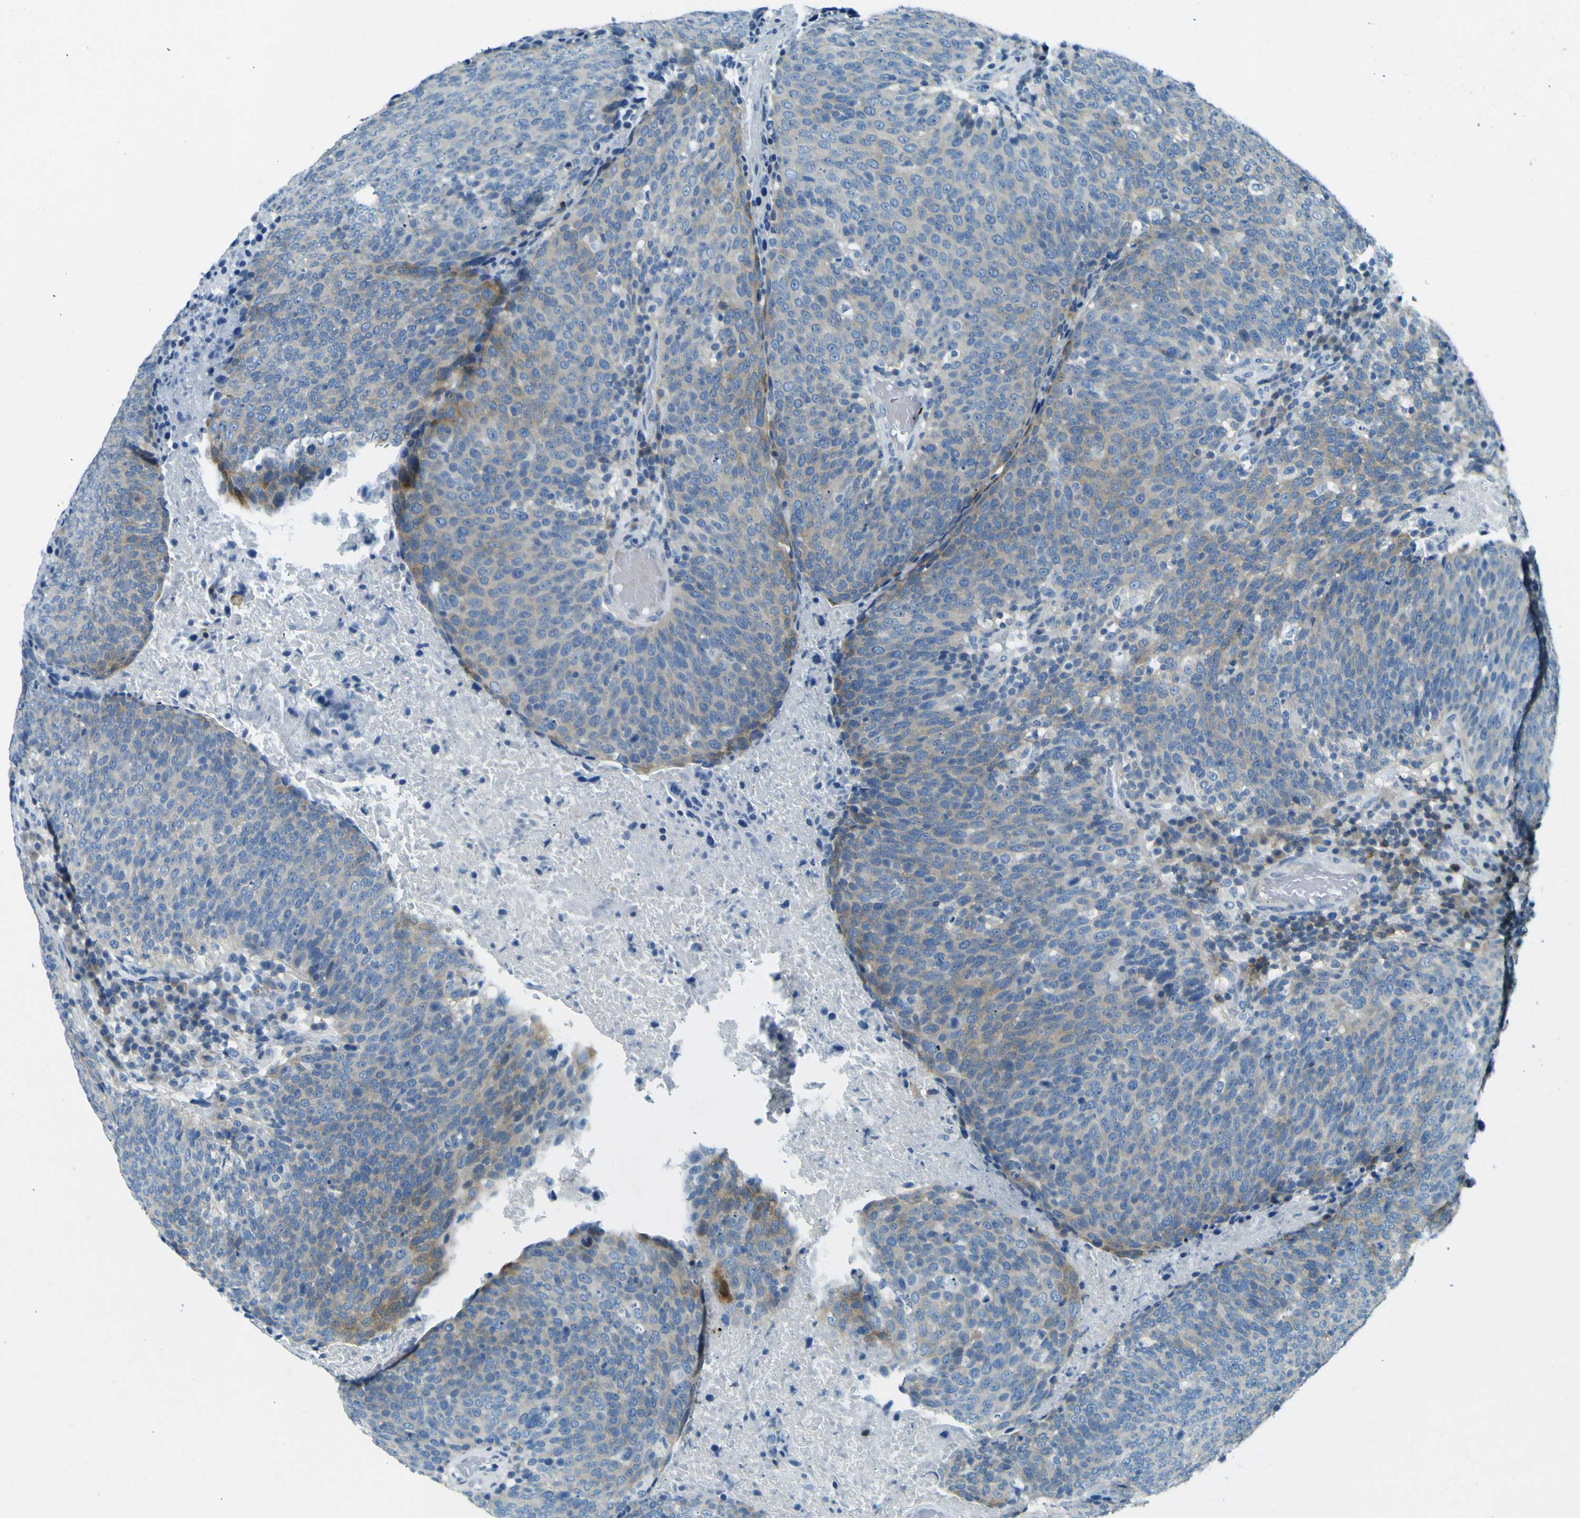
{"staining": {"intensity": "moderate", "quantity": "25%-75%", "location": "cytoplasmic/membranous"}, "tissue": "head and neck cancer", "cell_type": "Tumor cells", "image_type": "cancer", "snomed": [{"axis": "morphology", "description": "Squamous cell carcinoma, NOS"}, {"axis": "morphology", "description": "Squamous cell carcinoma, metastatic, NOS"}, {"axis": "topography", "description": "Lymph node"}, {"axis": "topography", "description": "Head-Neck"}], "caption": "A high-resolution image shows immunohistochemistry staining of head and neck cancer, which reveals moderate cytoplasmic/membranous positivity in approximately 25%-75% of tumor cells.", "gene": "SORCS1", "patient": {"sex": "male", "age": 62}}